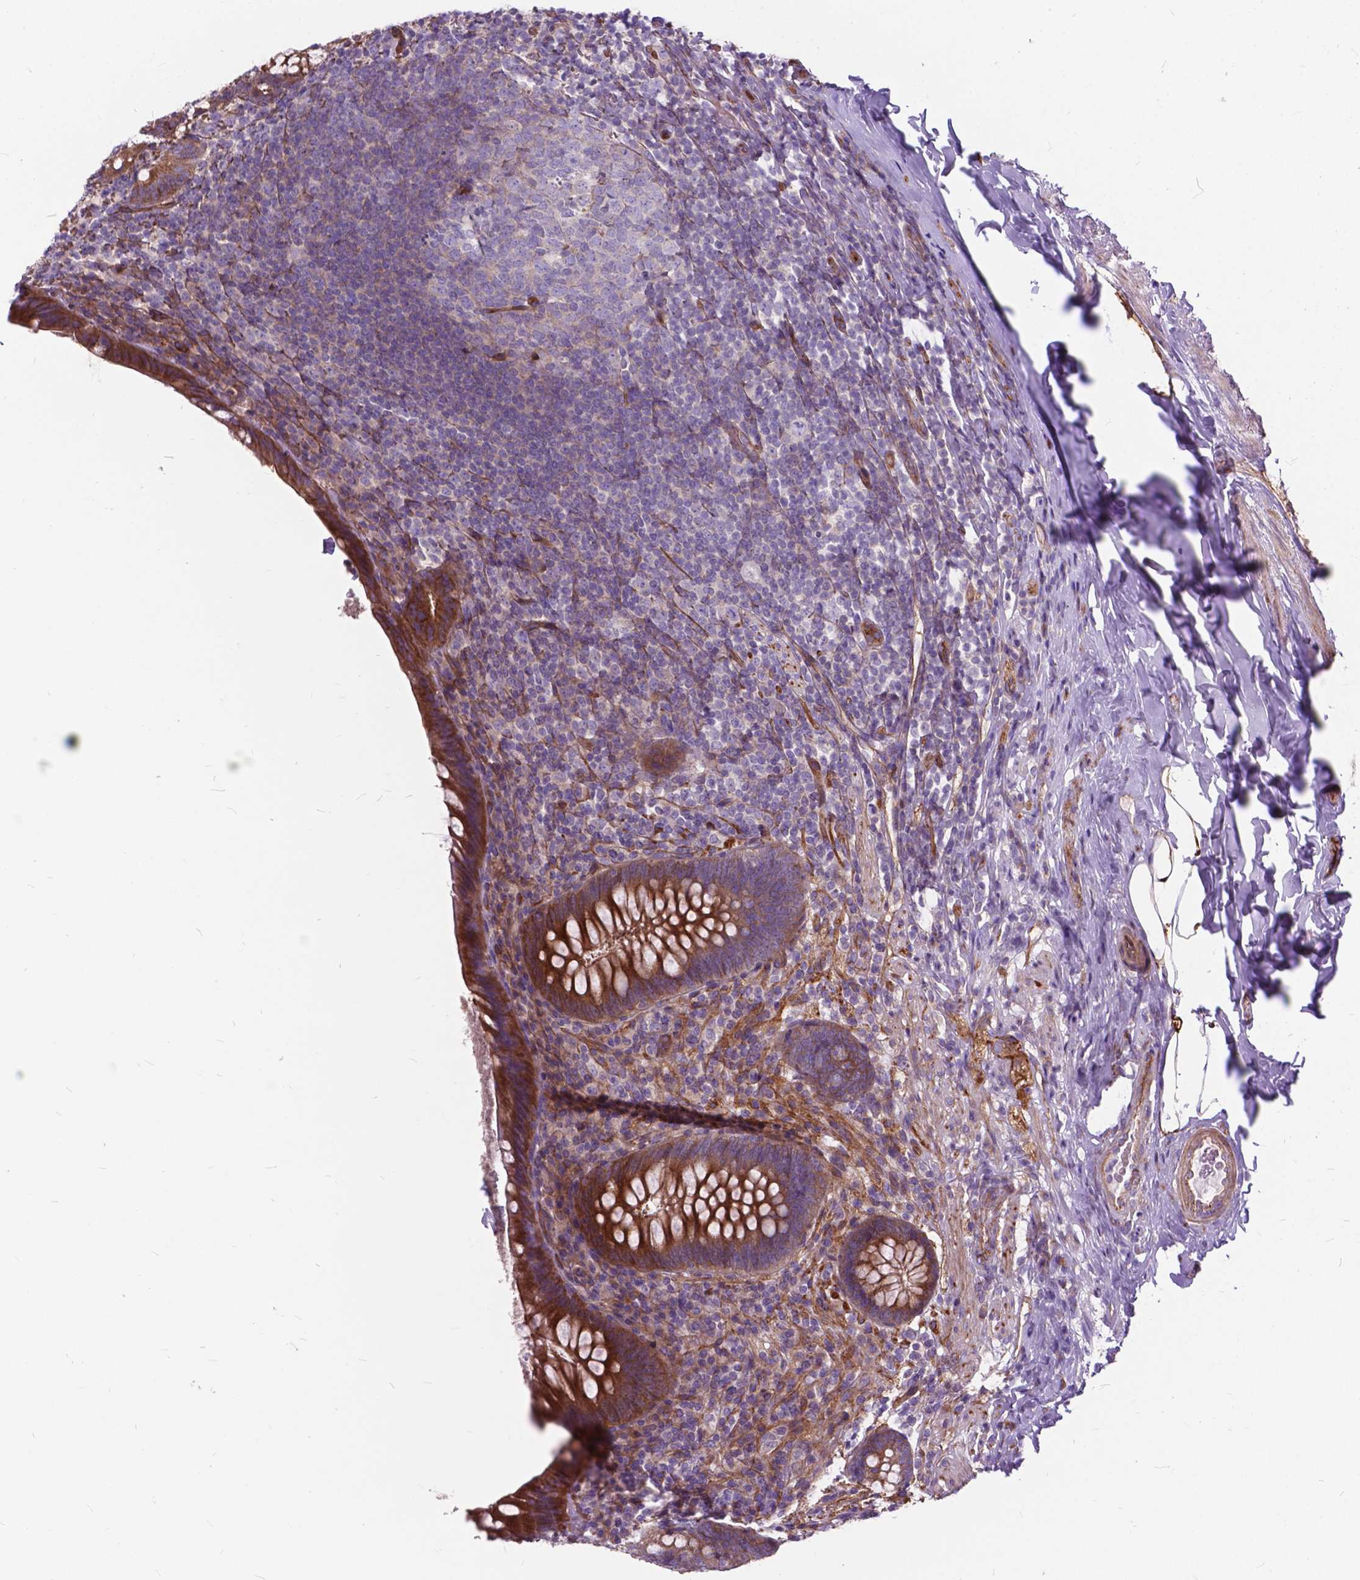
{"staining": {"intensity": "strong", "quantity": "25%-75%", "location": "cytoplasmic/membranous"}, "tissue": "appendix", "cell_type": "Glandular cells", "image_type": "normal", "snomed": [{"axis": "morphology", "description": "Normal tissue, NOS"}, {"axis": "topography", "description": "Appendix"}], "caption": "This micrograph demonstrates normal appendix stained with immunohistochemistry (IHC) to label a protein in brown. The cytoplasmic/membranous of glandular cells show strong positivity for the protein. Nuclei are counter-stained blue.", "gene": "FLT4", "patient": {"sex": "male", "age": 47}}